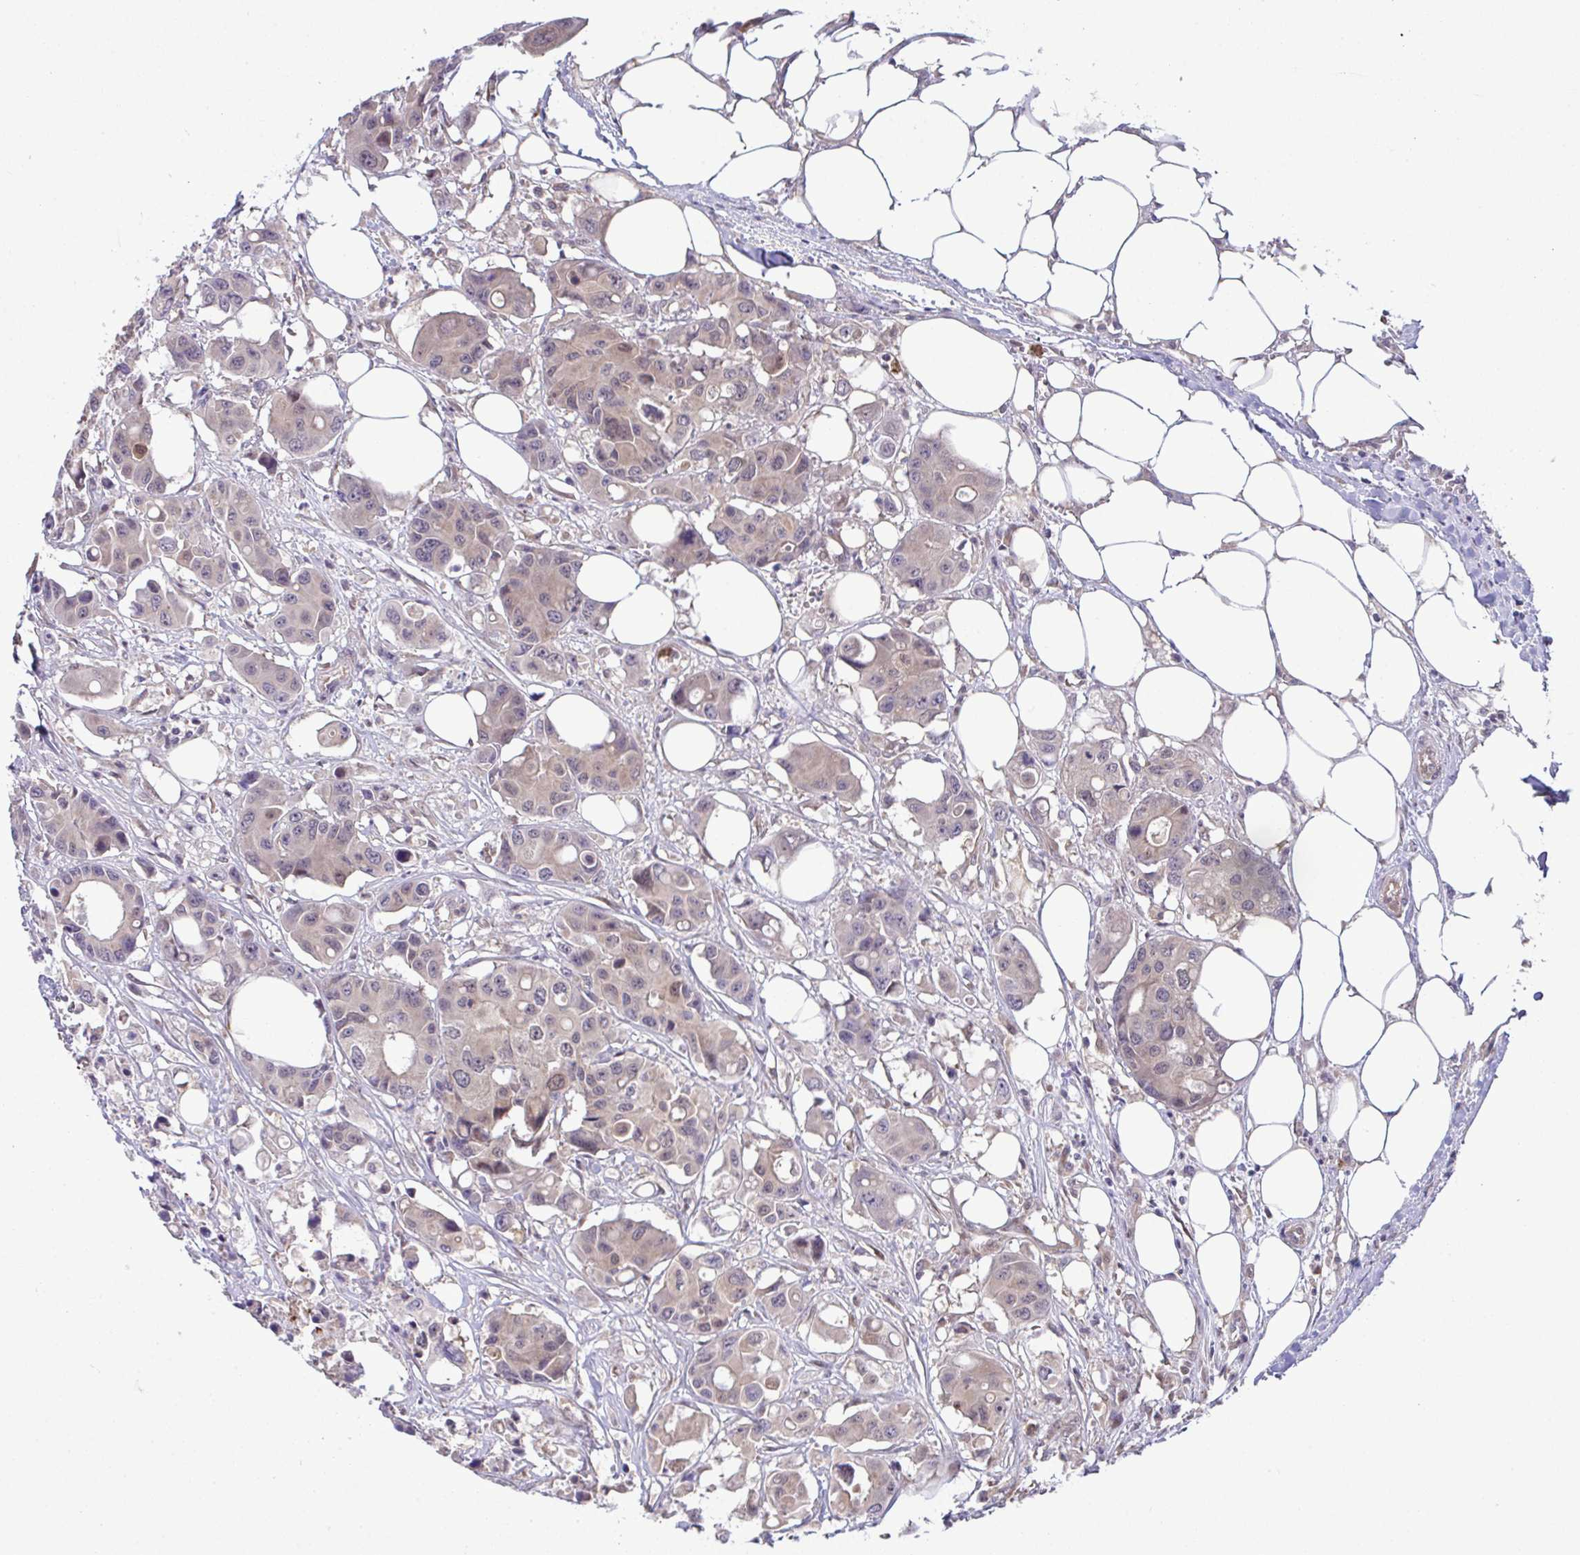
{"staining": {"intensity": "weak", "quantity": "<25%", "location": "nuclear"}, "tissue": "colorectal cancer", "cell_type": "Tumor cells", "image_type": "cancer", "snomed": [{"axis": "morphology", "description": "Adenocarcinoma, NOS"}, {"axis": "topography", "description": "Colon"}], "caption": "Human colorectal cancer (adenocarcinoma) stained for a protein using IHC demonstrates no expression in tumor cells.", "gene": "CMPK1", "patient": {"sex": "male", "age": 77}}